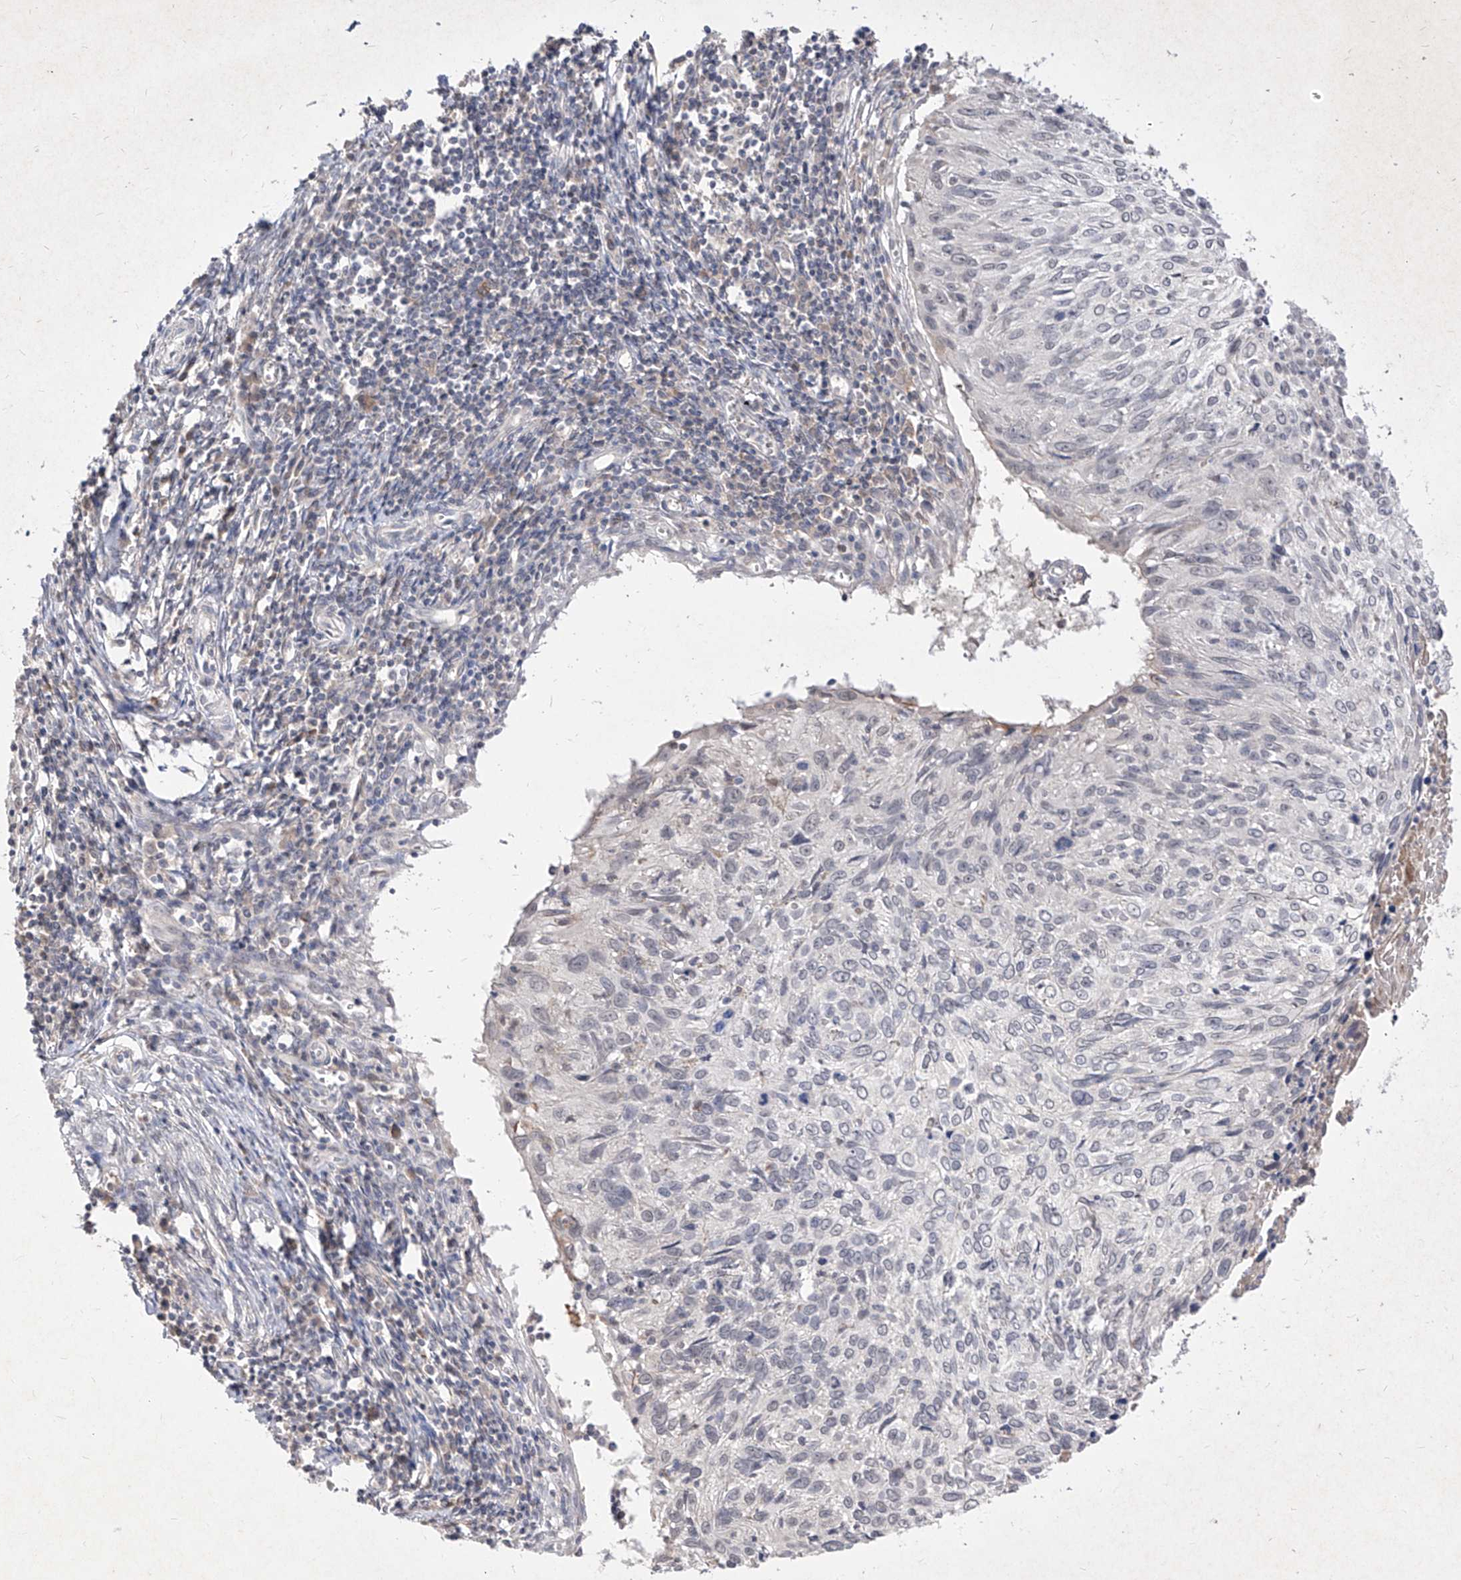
{"staining": {"intensity": "negative", "quantity": "none", "location": "none"}, "tissue": "cervical cancer", "cell_type": "Tumor cells", "image_type": "cancer", "snomed": [{"axis": "morphology", "description": "Squamous cell carcinoma, NOS"}, {"axis": "topography", "description": "Cervix"}], "caption": "Human squamous cell carcinoma (cervical) stained for a protein using IHC demonstrates no positivity in tumor cells.", "gene": "C4A", "patient": {"sex": "female", "age": 51}}